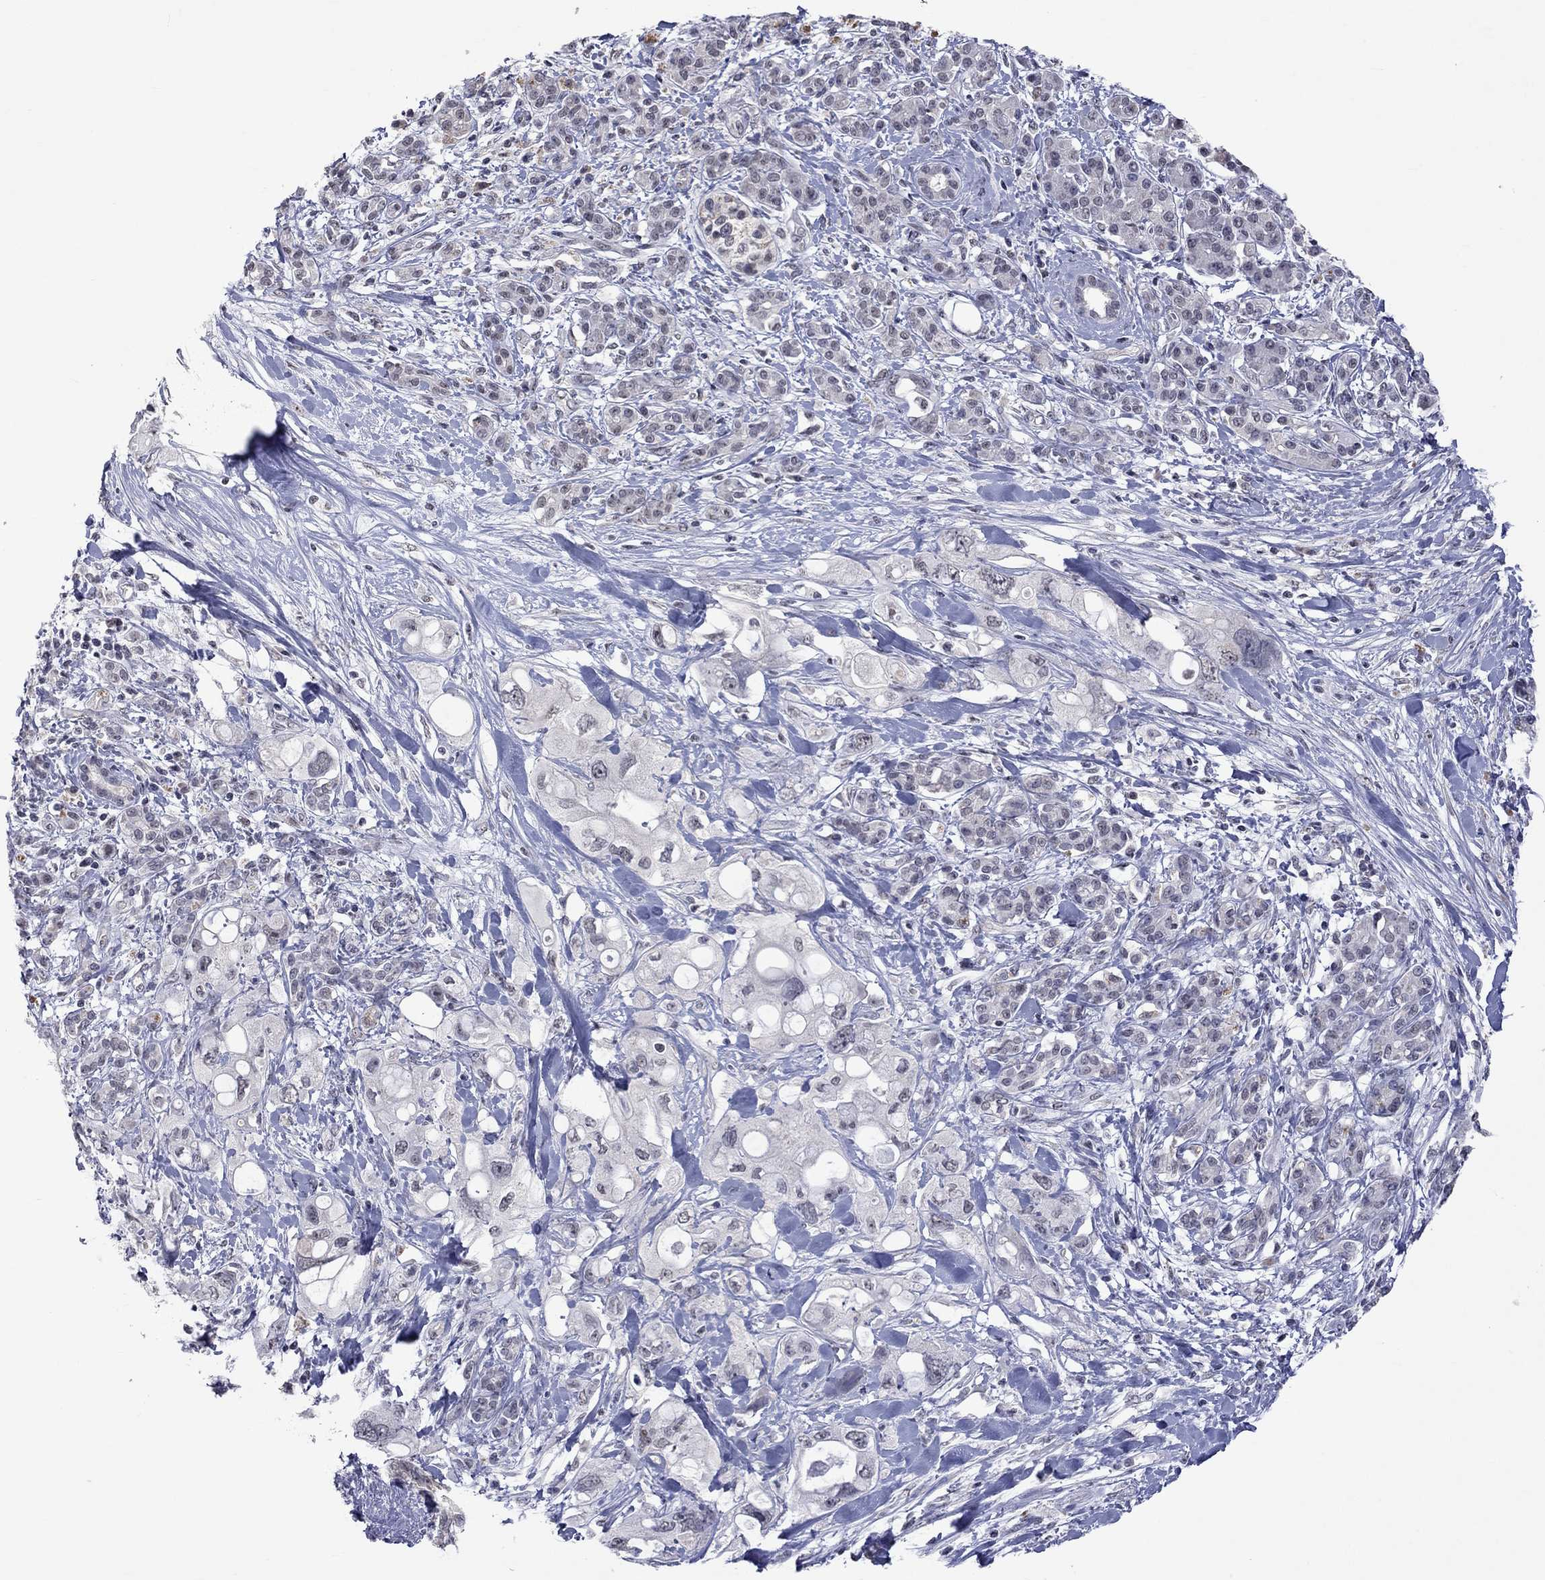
{"staining": {"intensity": "negative", "quantity": "none", "location": "none"}, "tissue": "pancreatic cancer", "cell_type": "Tumor cells", "image_type": "cancer", "snomed": [{"axis": "morphology", "description": "Adenocarcinoma, NOS"}, {"axis": "topography", "description": "Pancreas"}], "caption": "Human pancreatic cancer (adenocarcinoma) stained for a protein using IHC exhibits no positivity in tumor cells.", "gene": "TMEM143", "patient": {"sex": "female", "age": 56}}